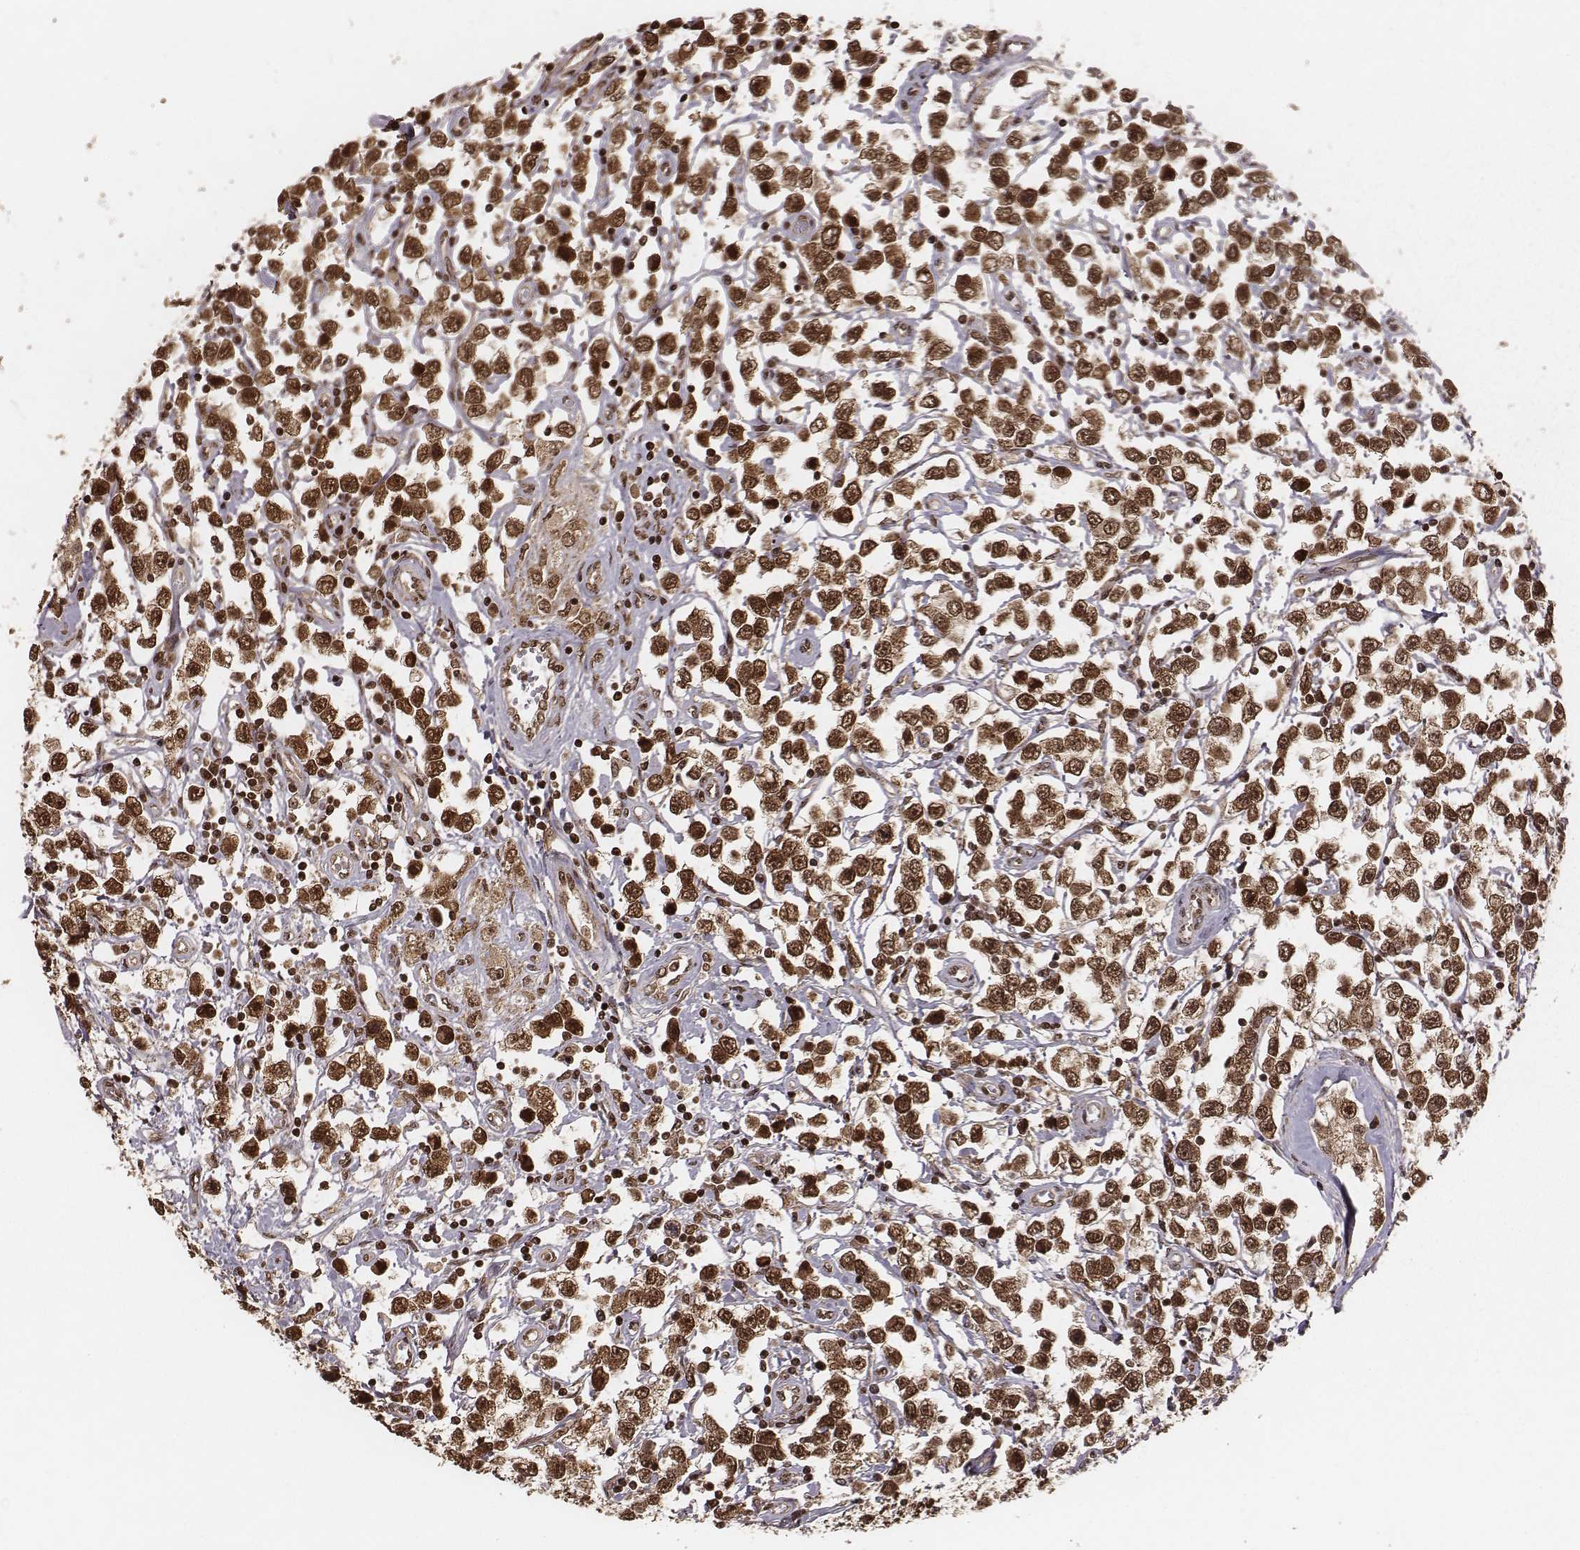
{"staining": {"intensity": "strong", "quantity": ">75%", "location": "cytoplasmic/membranous,nuclear"}, "tissue": "testis cancer", "cell_type": "Tumor cells", "image_type": "cancer", "snomed": [{"axis": "morphology", "description": "Seminoma, NOS"}, {"axis": "topography", "description": "Testis"}], "caption": "This micrograph reveals IHC staining of testis seminoma, with high strong cytoplasmic/membranous and nuclear positivity in about >75% of tumor cells.", "gene": "NFX1", "patient": {"sex": "male", "age": 34}}